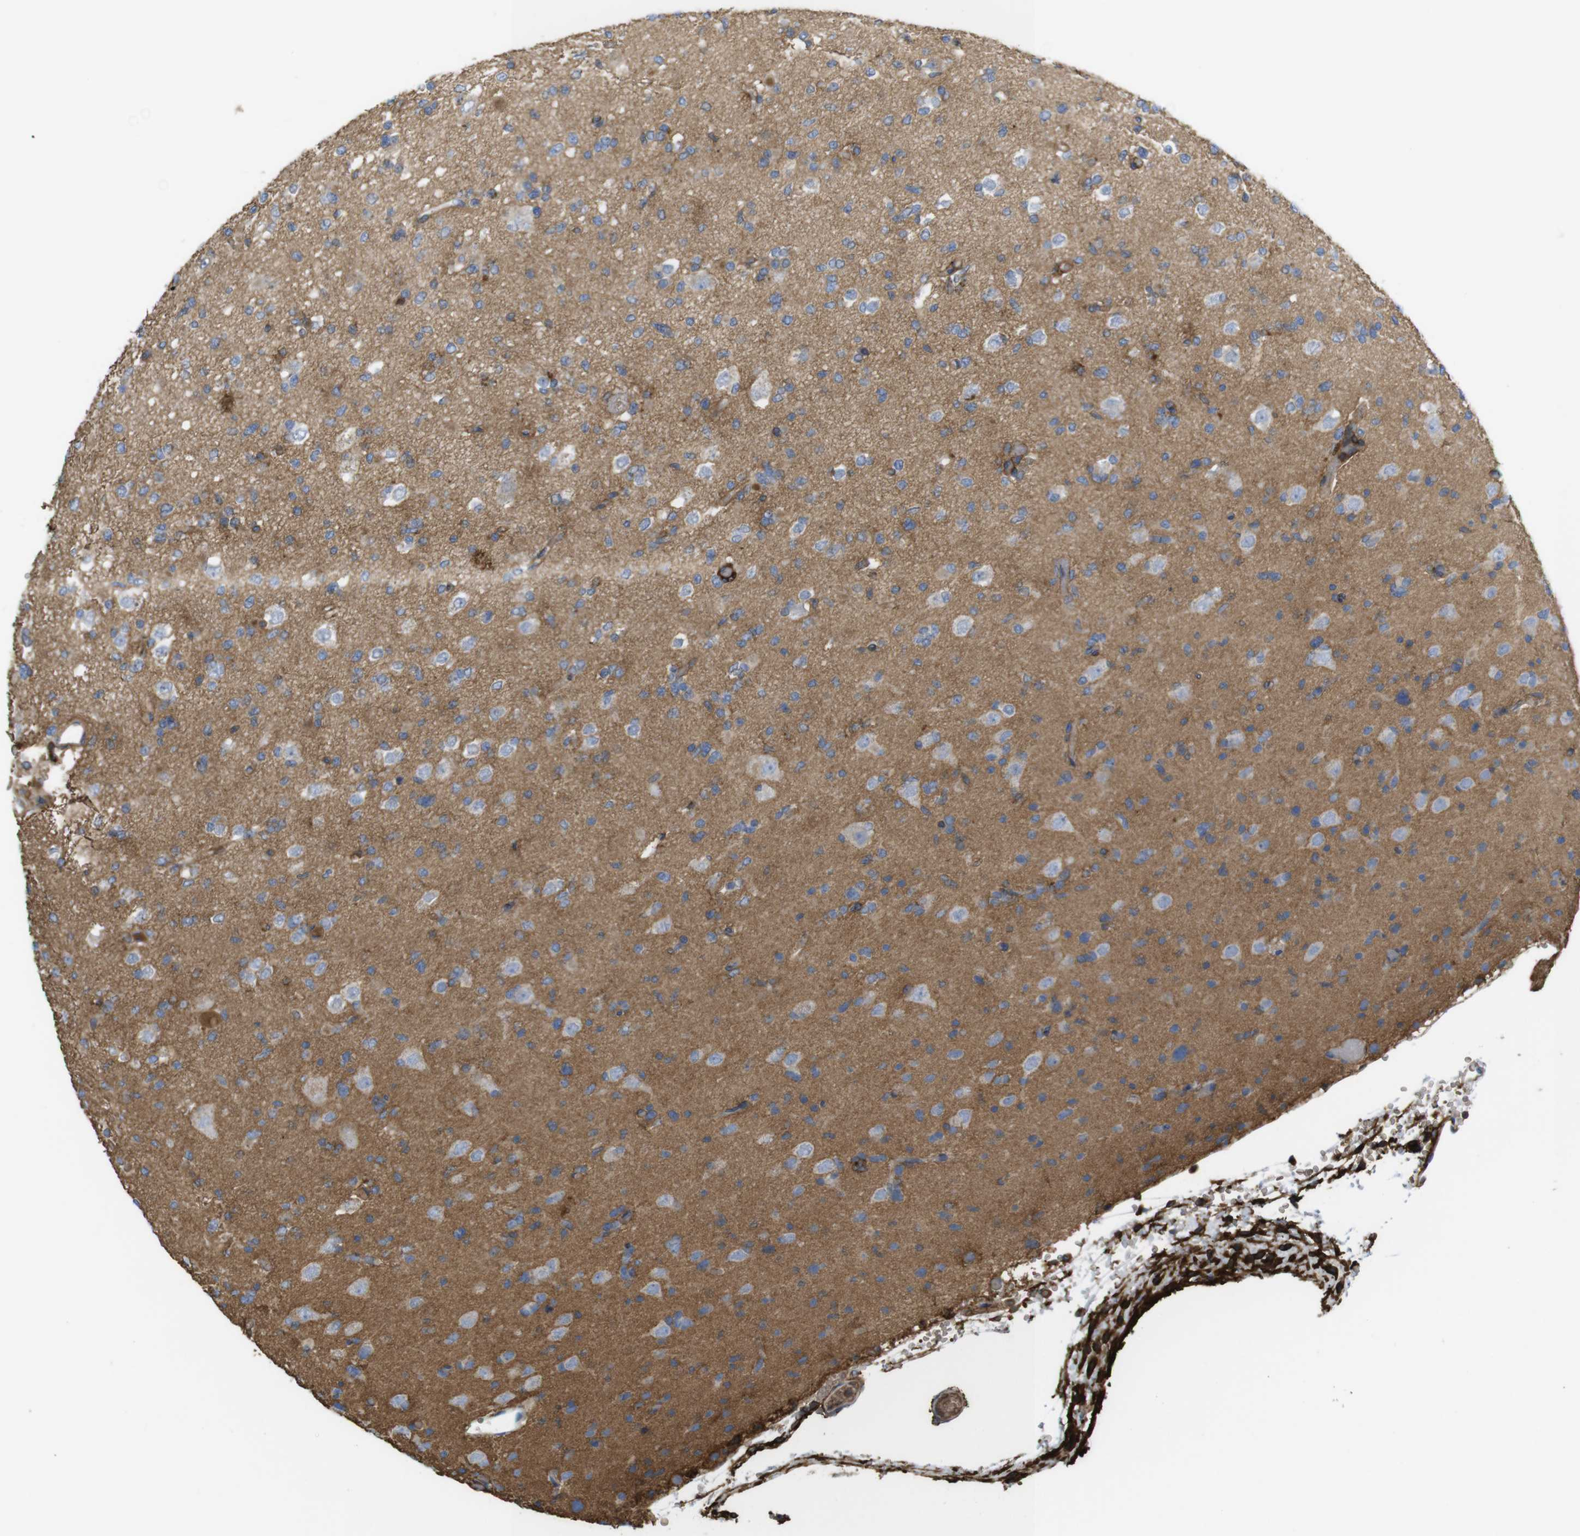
{"staining": {"intensity": "moderate", "quantity": "25%-75%", "location": "cytoplasmic/membranous"}, "tissue": "glioma", "cell_type": "Tumor cells", "image_type": "cancer", "snomed": [{"axis": "morphology", "description": "Glioma, malignant, Low grade"}, {"axis": "topography", "description": "Brain"}], "caption": "IHC staining of glioma, which reveals medium levels of moderate cytoplasmic/membranous positivity in about 25%-75% of tumor cells indicating moderate cytoplasmic/membranous protein positivity. The staining was performed using DAB (brown) for protein detection and nuclei were counterstained in hematoxylin (blue).", "gene": "CYBRD1", "patient": {"sex": "female", "age": 22}}